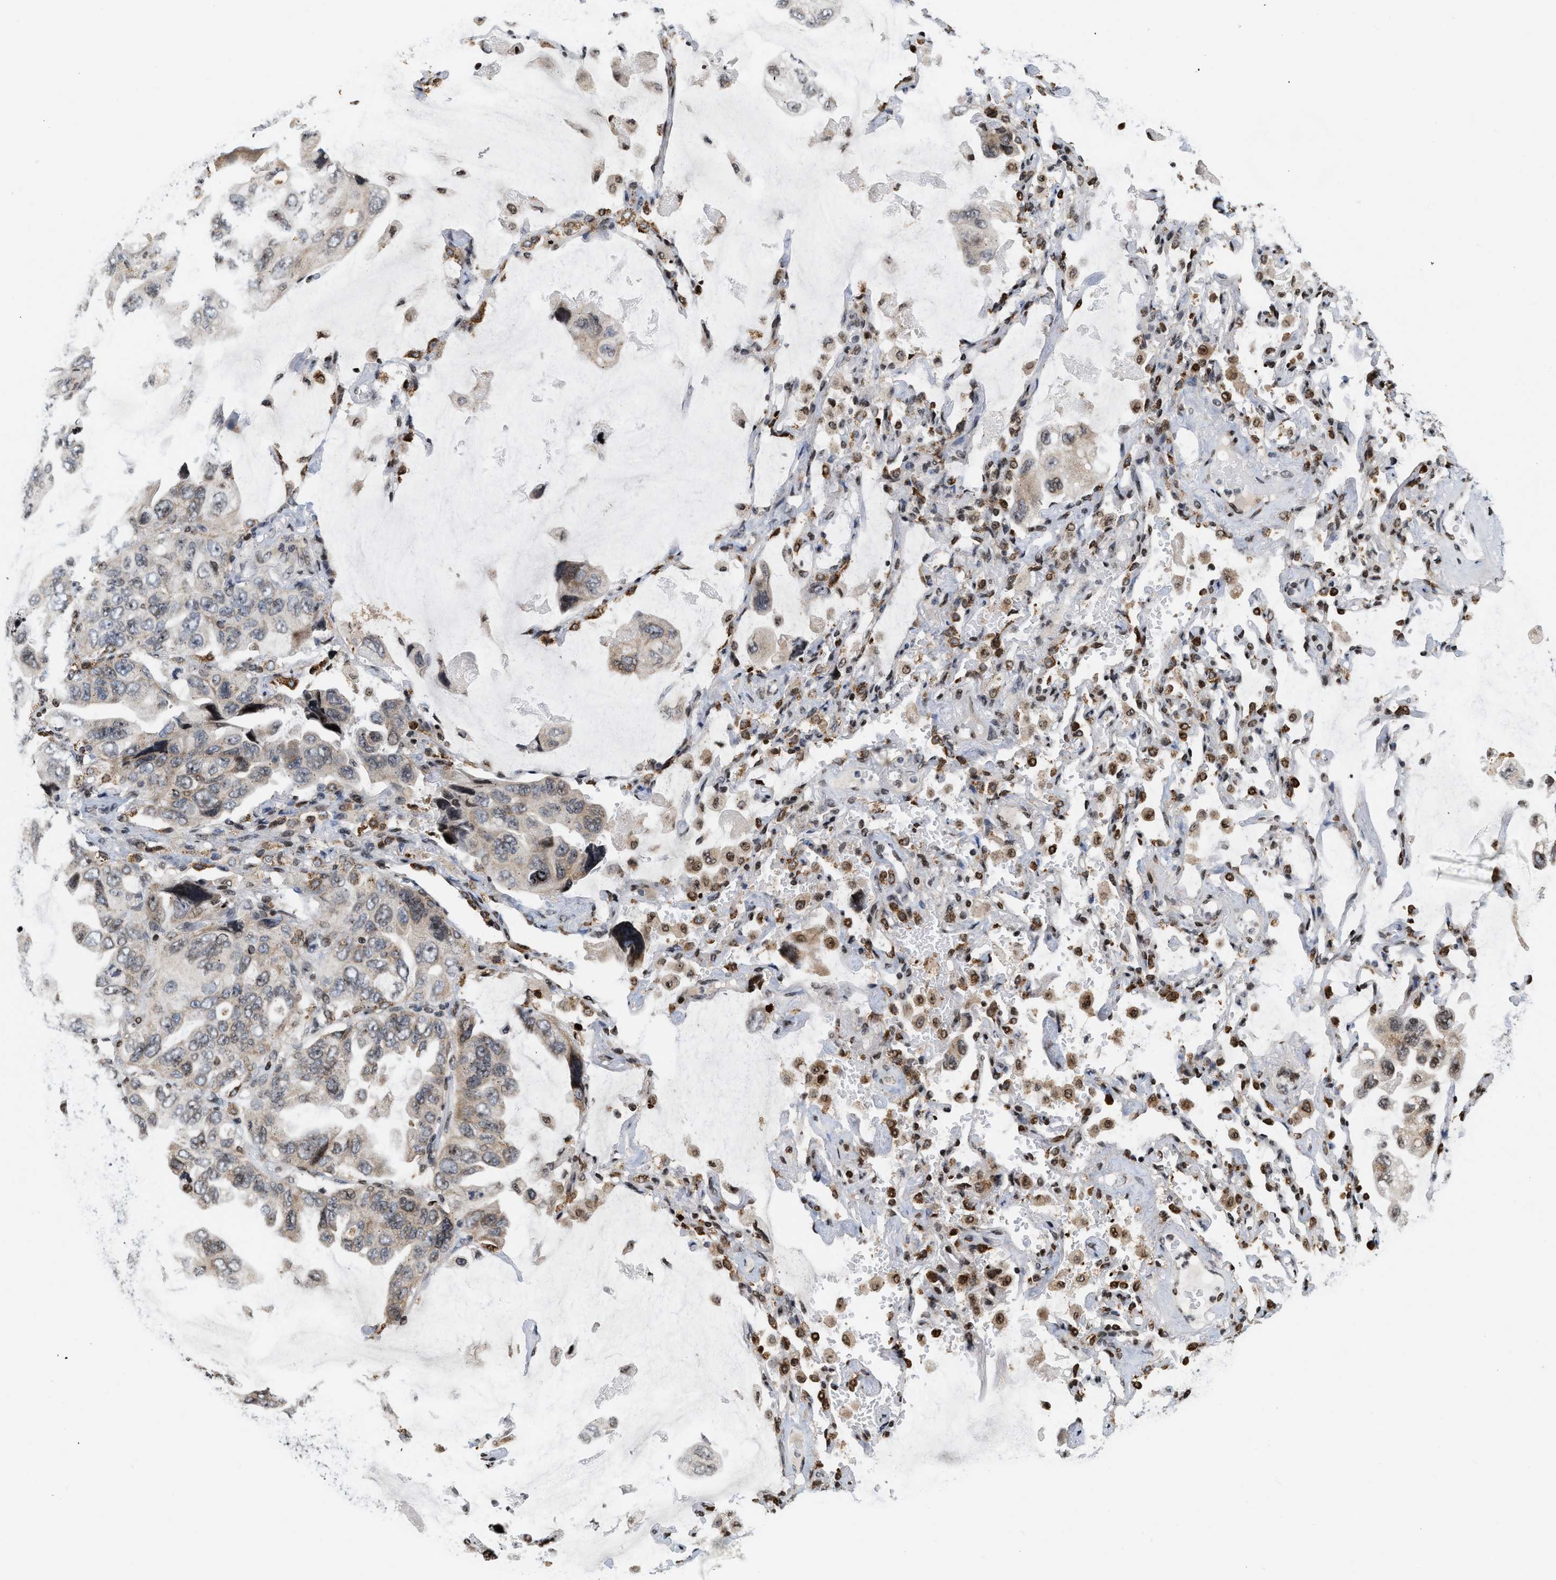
{"staining": {"intensity": "weak", "quantity": "<25%", "location": "cytoplasmic/membranous"}, "tissue": "lung cancer", "cell_type": "Tumor cells", "image_type": "cancer", "snomed": [{"axis": "morphology", "description": "Squamous cell carcinoma, NOS"}, {"axis": "topography", "description": "Lung"}], "caption": "A histopathology image of lung cancer stained for a protein exhibits no brown staining in tumor cells.", "gene": "PDZD2", "patient": {"sex": "female", "age": 73}}